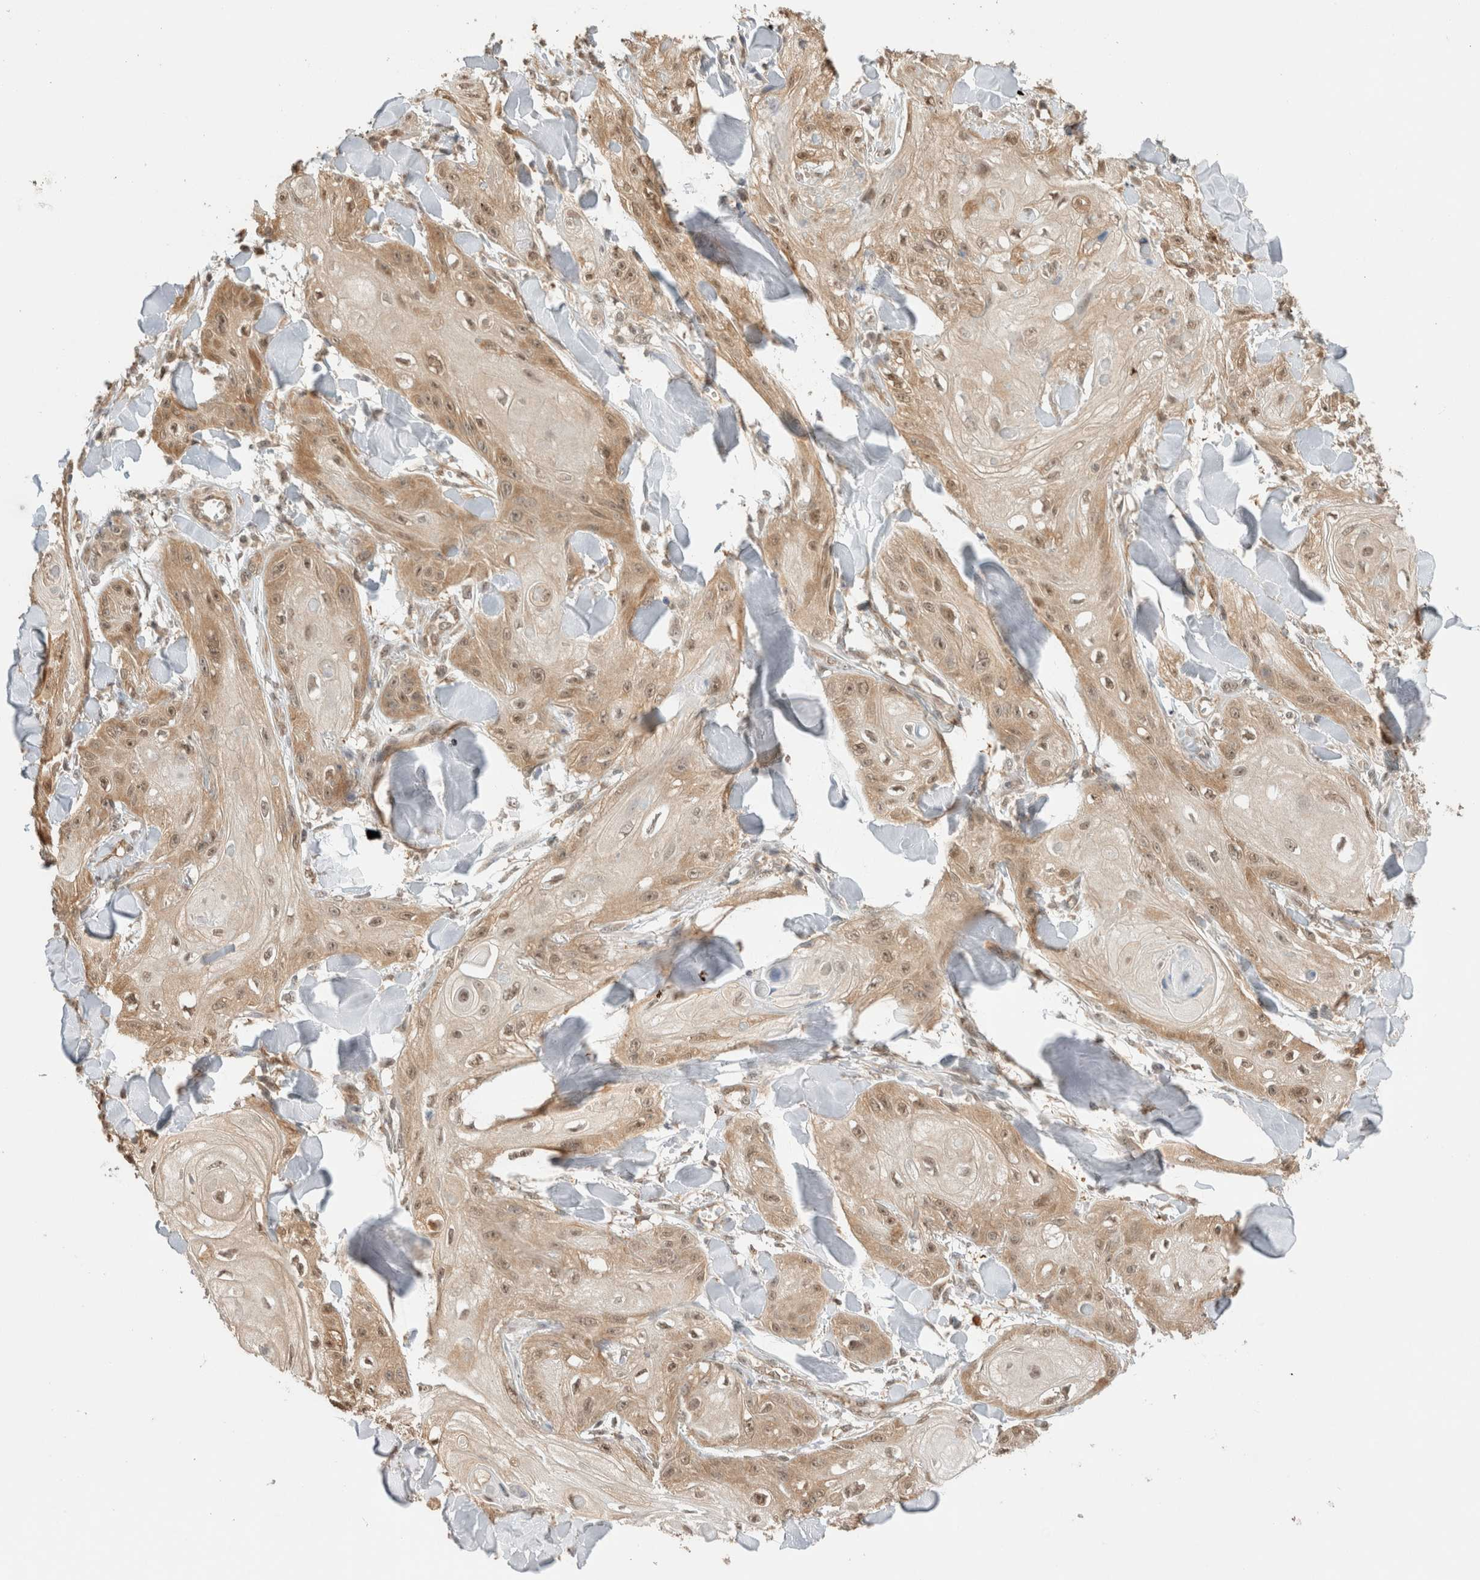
{"staining": {"intensity": "moderate", "quantity": ">75%", "location": "cytoplasmic/membranous,nuclear"}, "tissue": "skin cancer", "cell_type": "Tumor cells", "image_type": "cancer", "snomed": [{"axis": "morphology", "description": "Squamous cell carcinoma, NOS"}, {"axis": "topography", "description": "Skin"}], "caption": "Protein expression analysis of skin cancer (squamous cell carcinoma) displays moderate cytoplasmic/membranous and nuclear staining in about >75% of tumor cells.", "gene": "CA13", "patient": {"sex": "male", "age": 74}}